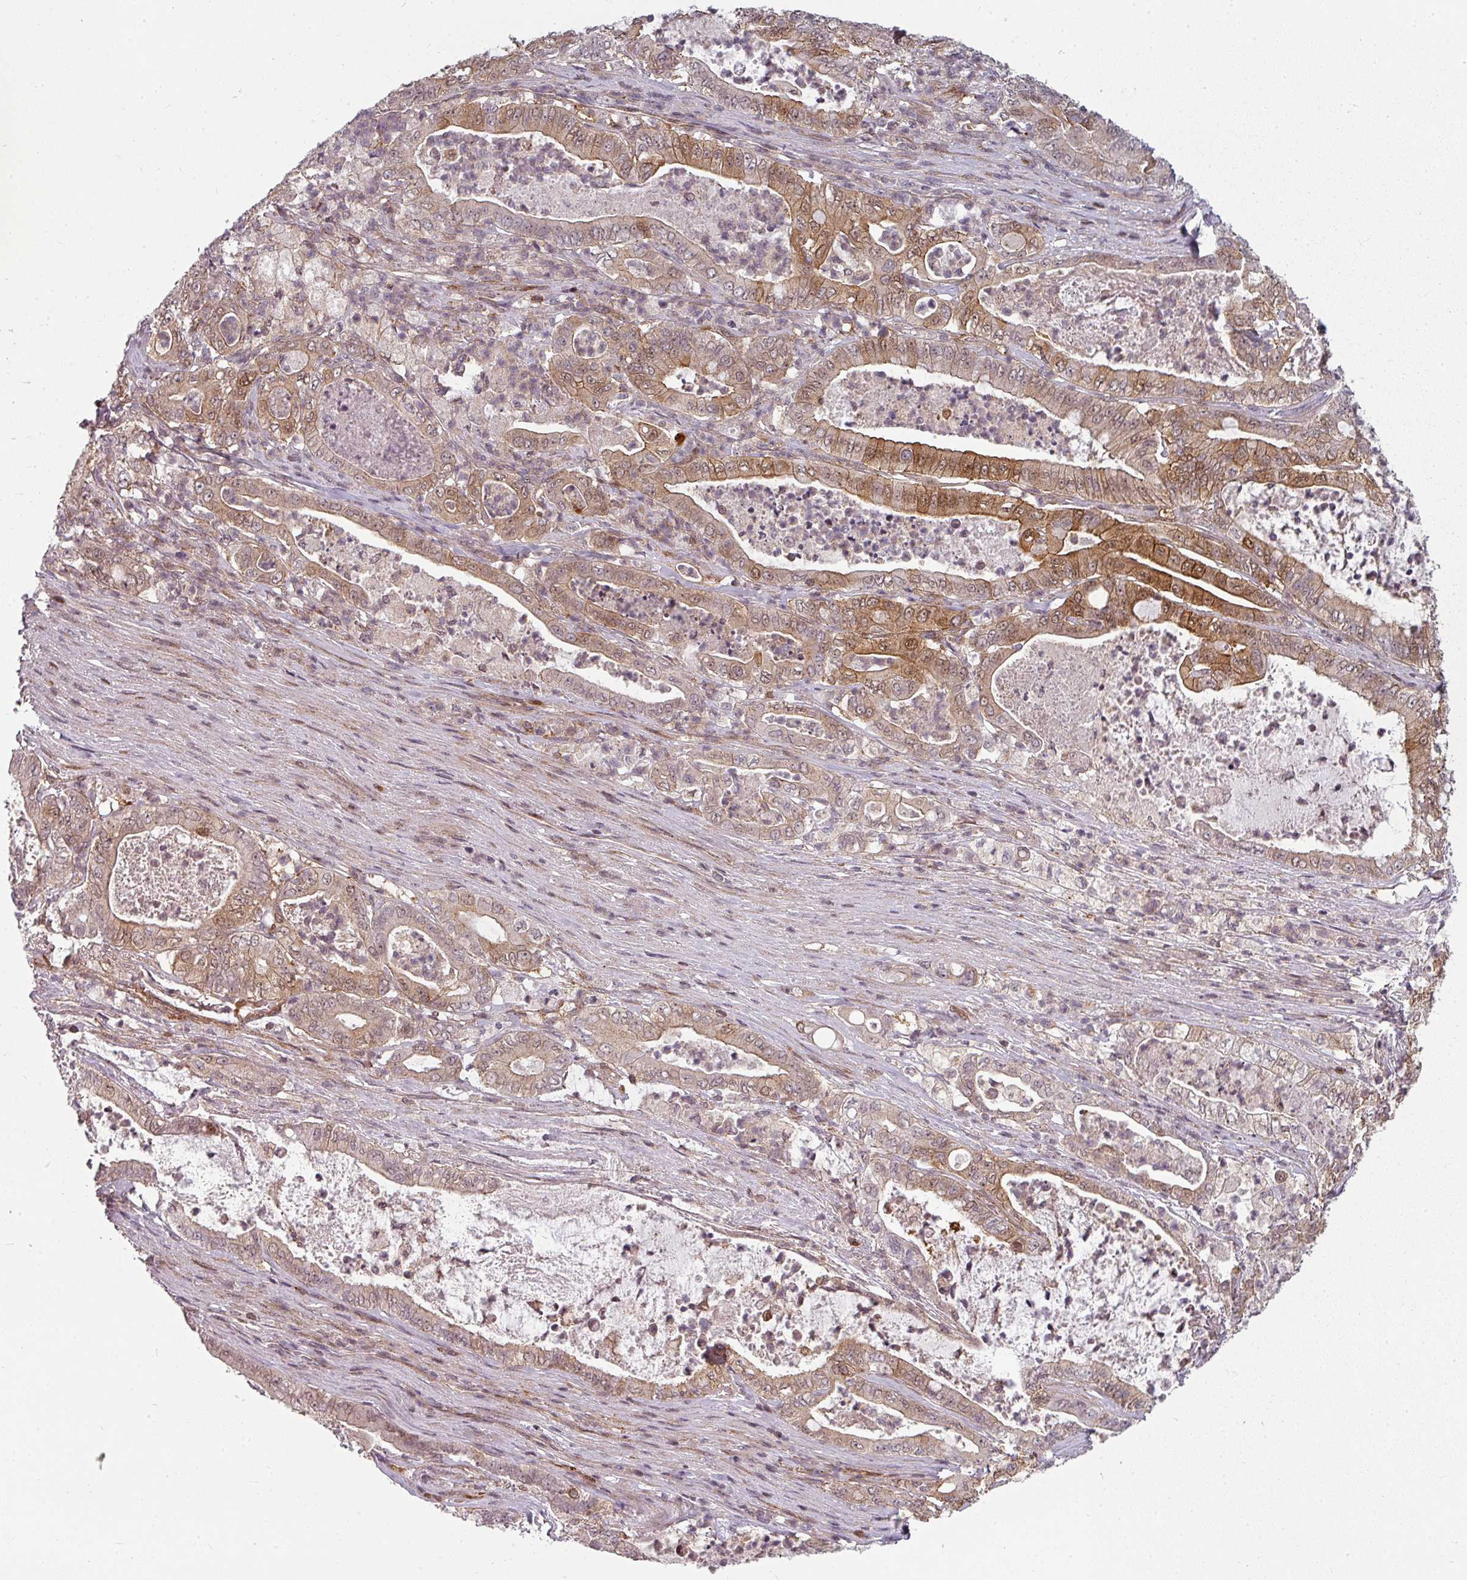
{"staining": {"intensity": "moderate", "quantity": "25%-75%", "location": "cytoplasmic/membranous,nuclear"}, "tissue": "pancreatic cancer", "cell_type": "Tumor cells", "image_type": "cancer", "snomed": [{"axis": "morphology", "description": "Adenocarcinoma, NOS"}, {"axis": "topography", "description": "Pancreas"}], "caption": "There is medium levels of moderate cytoplasmic/membranous and nuclear expression in tumor cells of pancreatic cancer (adenocarcinoma), as demonstrated by immunohistochemical staining (brown color).", "gene": "CLIC1", "patient": {"sex": "male", "age": 71}}